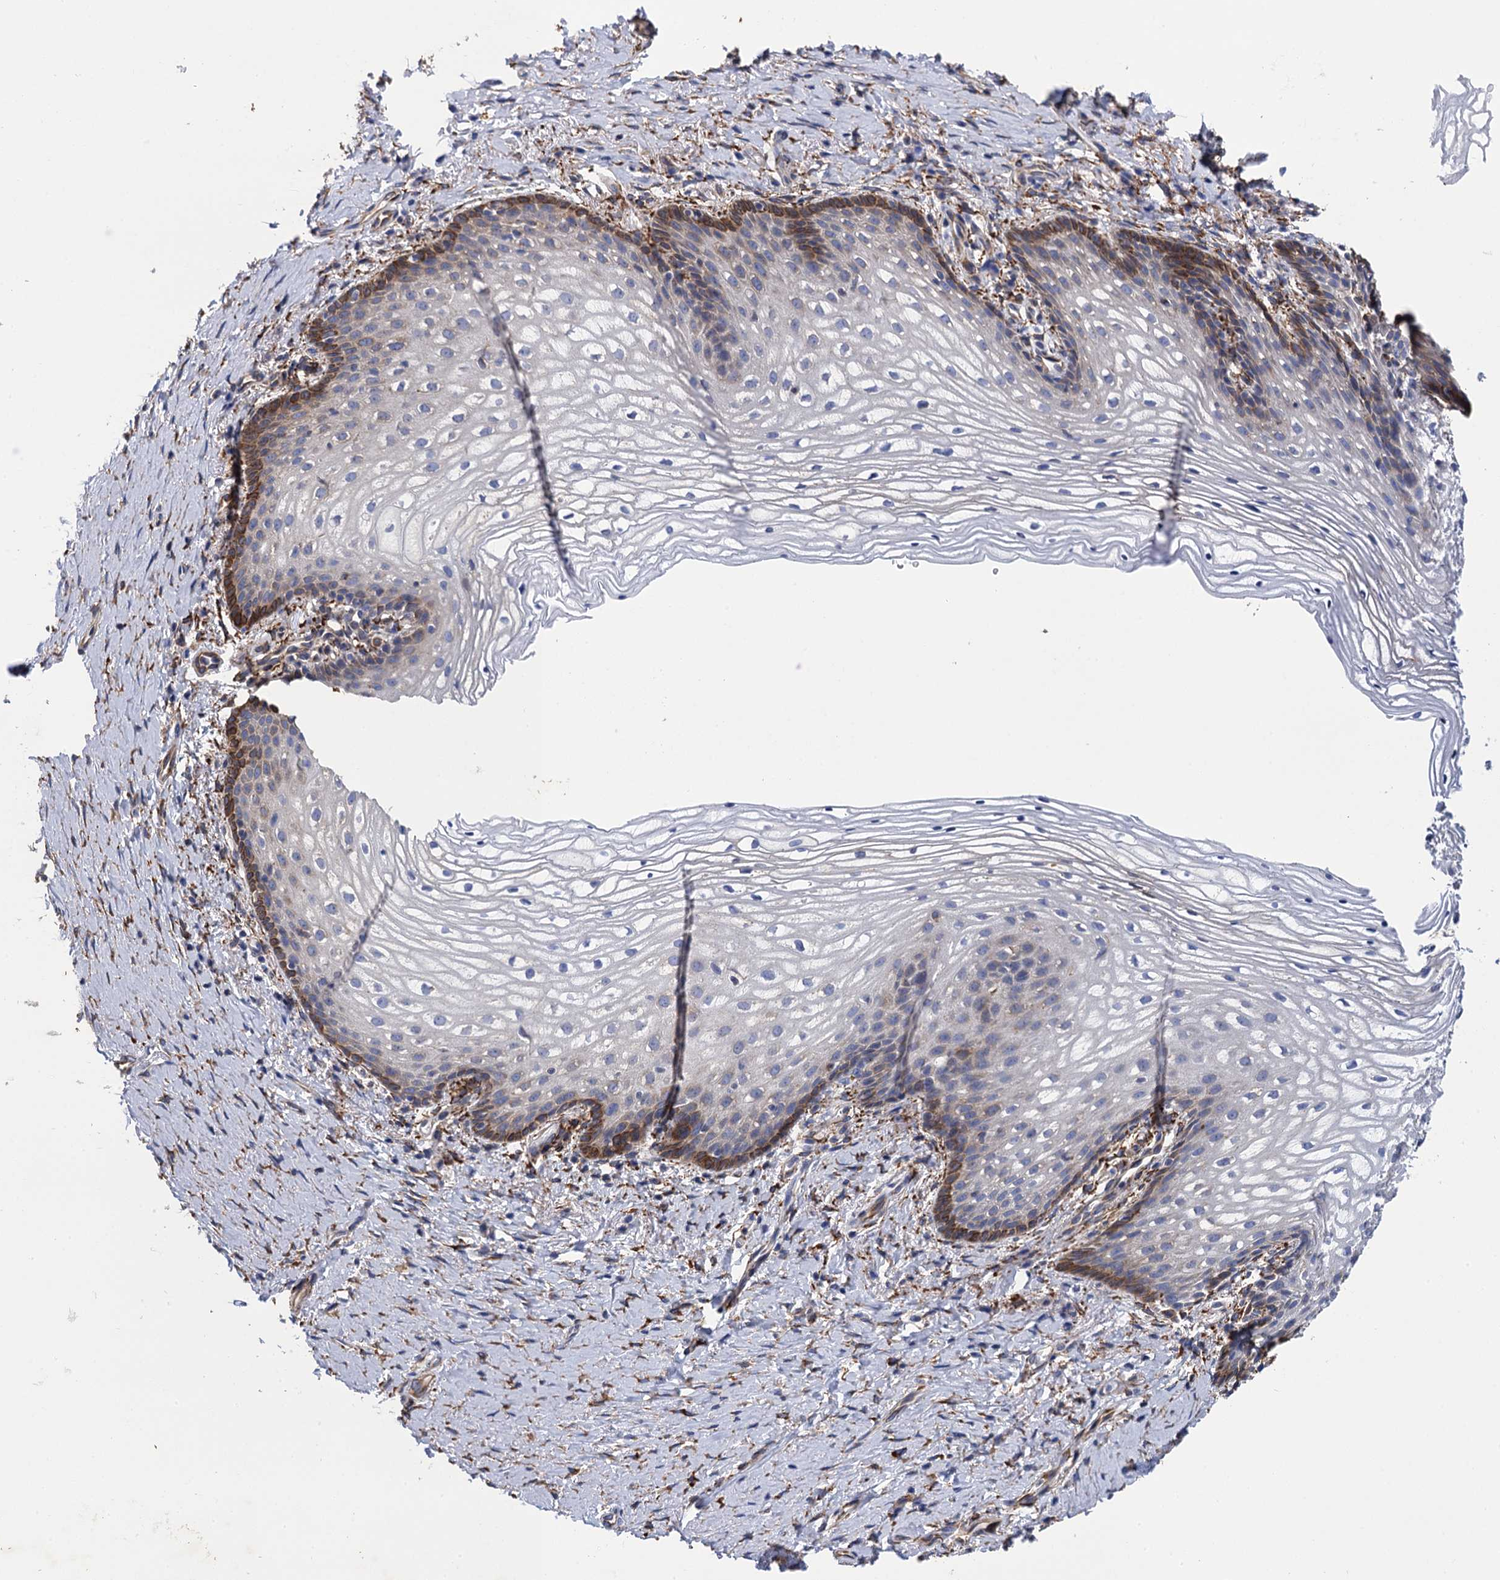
{"staining": {"intensity": "moderate", "quantity": "<25%", "location": "cytoplasmic/membranous"}, "tissue": "vagina", "cell_type": "Squamous epithelial cells", "image_type": "normal", "snomed": [{"axis": "morphology", "description": "Normal tissue, NOS"}, {"axis": "topography", "description": "Vagina"}], "caption": "Protein staining exhibits moderate cytoplasmic/membranous positivity in about <25% of squamous epithelial cells in unremarkable vagina.", "gene": "POGLUT3", "patient": {"sex": "female", "age": 60}}